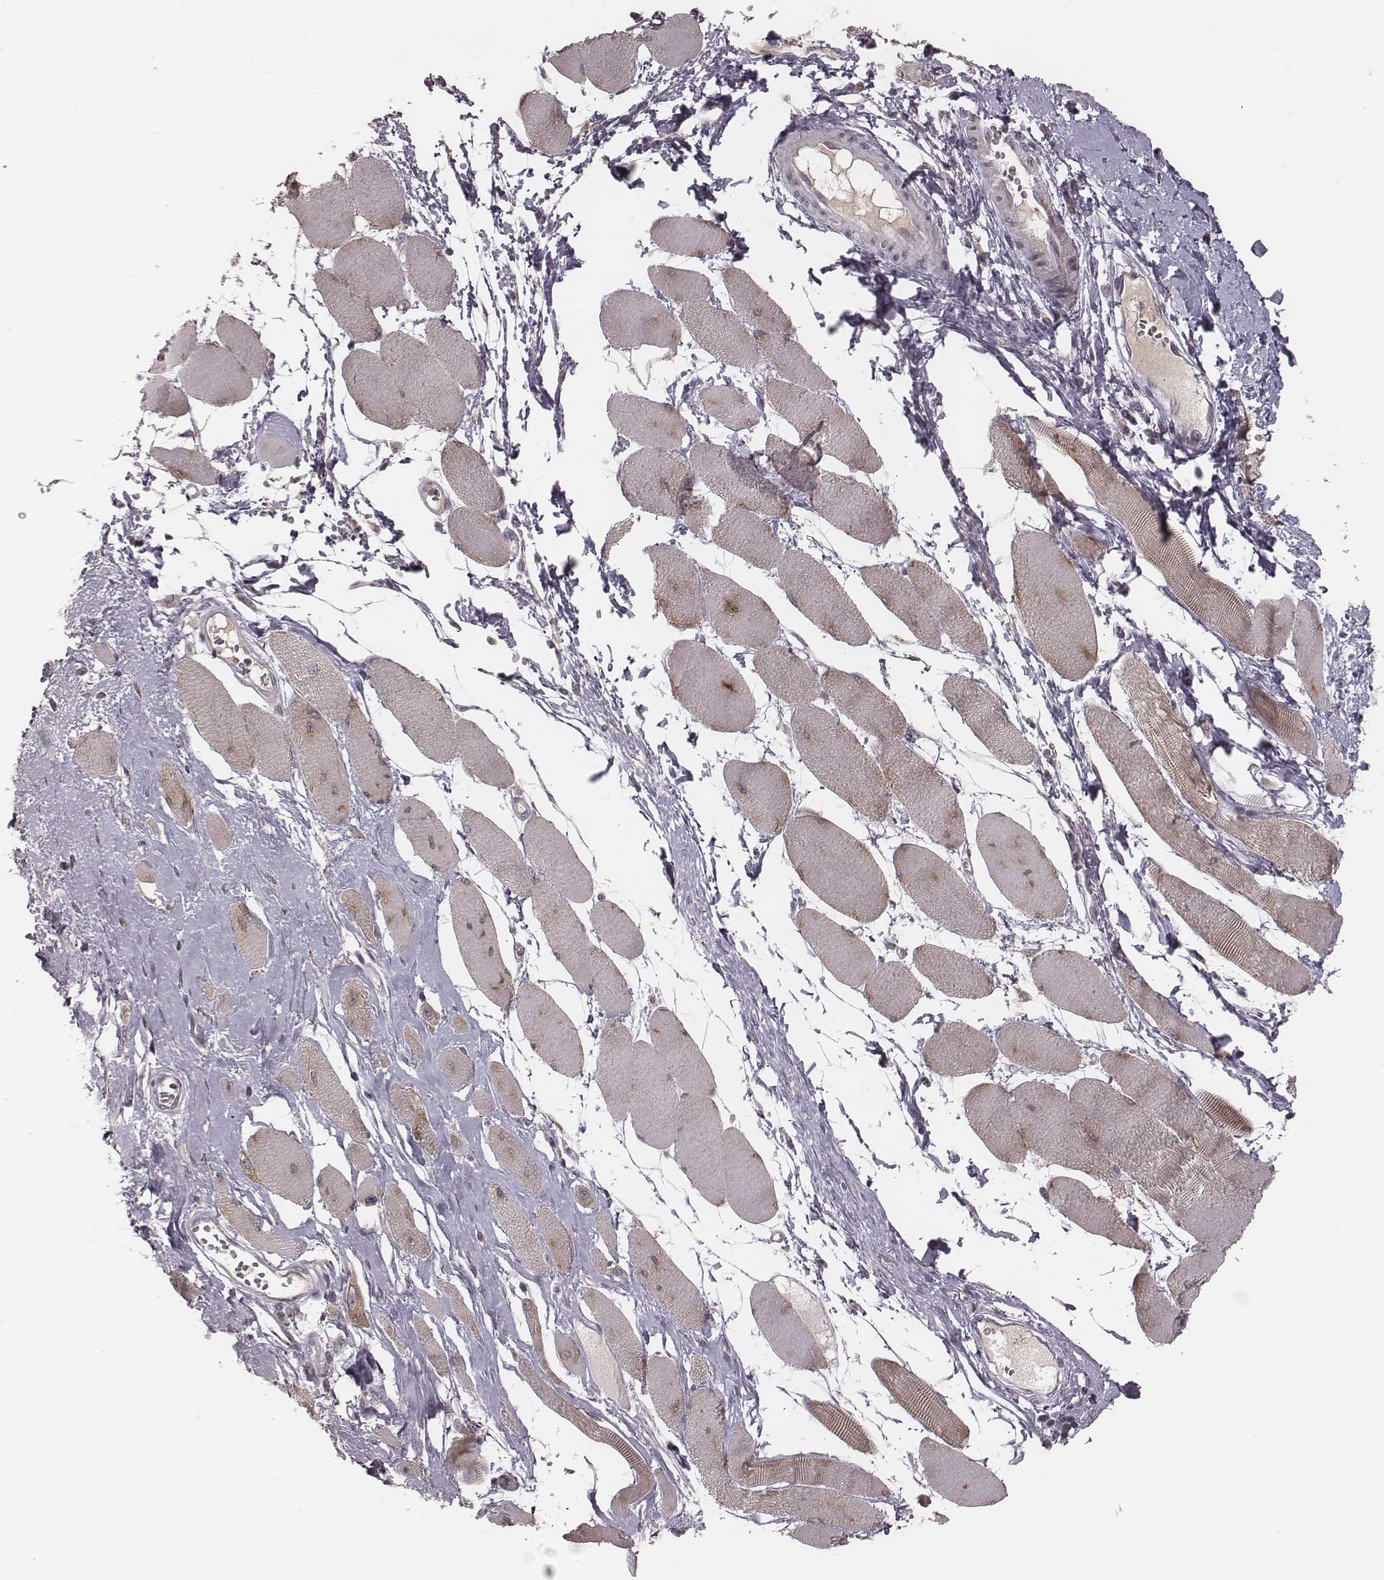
{"staining": {"intensity": "moderate", "quantity": ">75%", "location": "cytoplasmic/membranous"}, "tissue": "skeletal muscle", "cell_type": "Myocytes", "image_type": "normal", "snomed": [{"axis": "morphology", "description": "Normal tissue, NOS"}, {"axis": "topography", "description": "Skeletal muscle"}], "caption": "Unremarkable skeletal muscle was stained to show a protein in brown. There is medium levels of moderate cytoplasmic/membranous staining in approximately >75% of myocytes.", "gene": "P2RX5", "patient": {"sex": "female", "age": 75}}